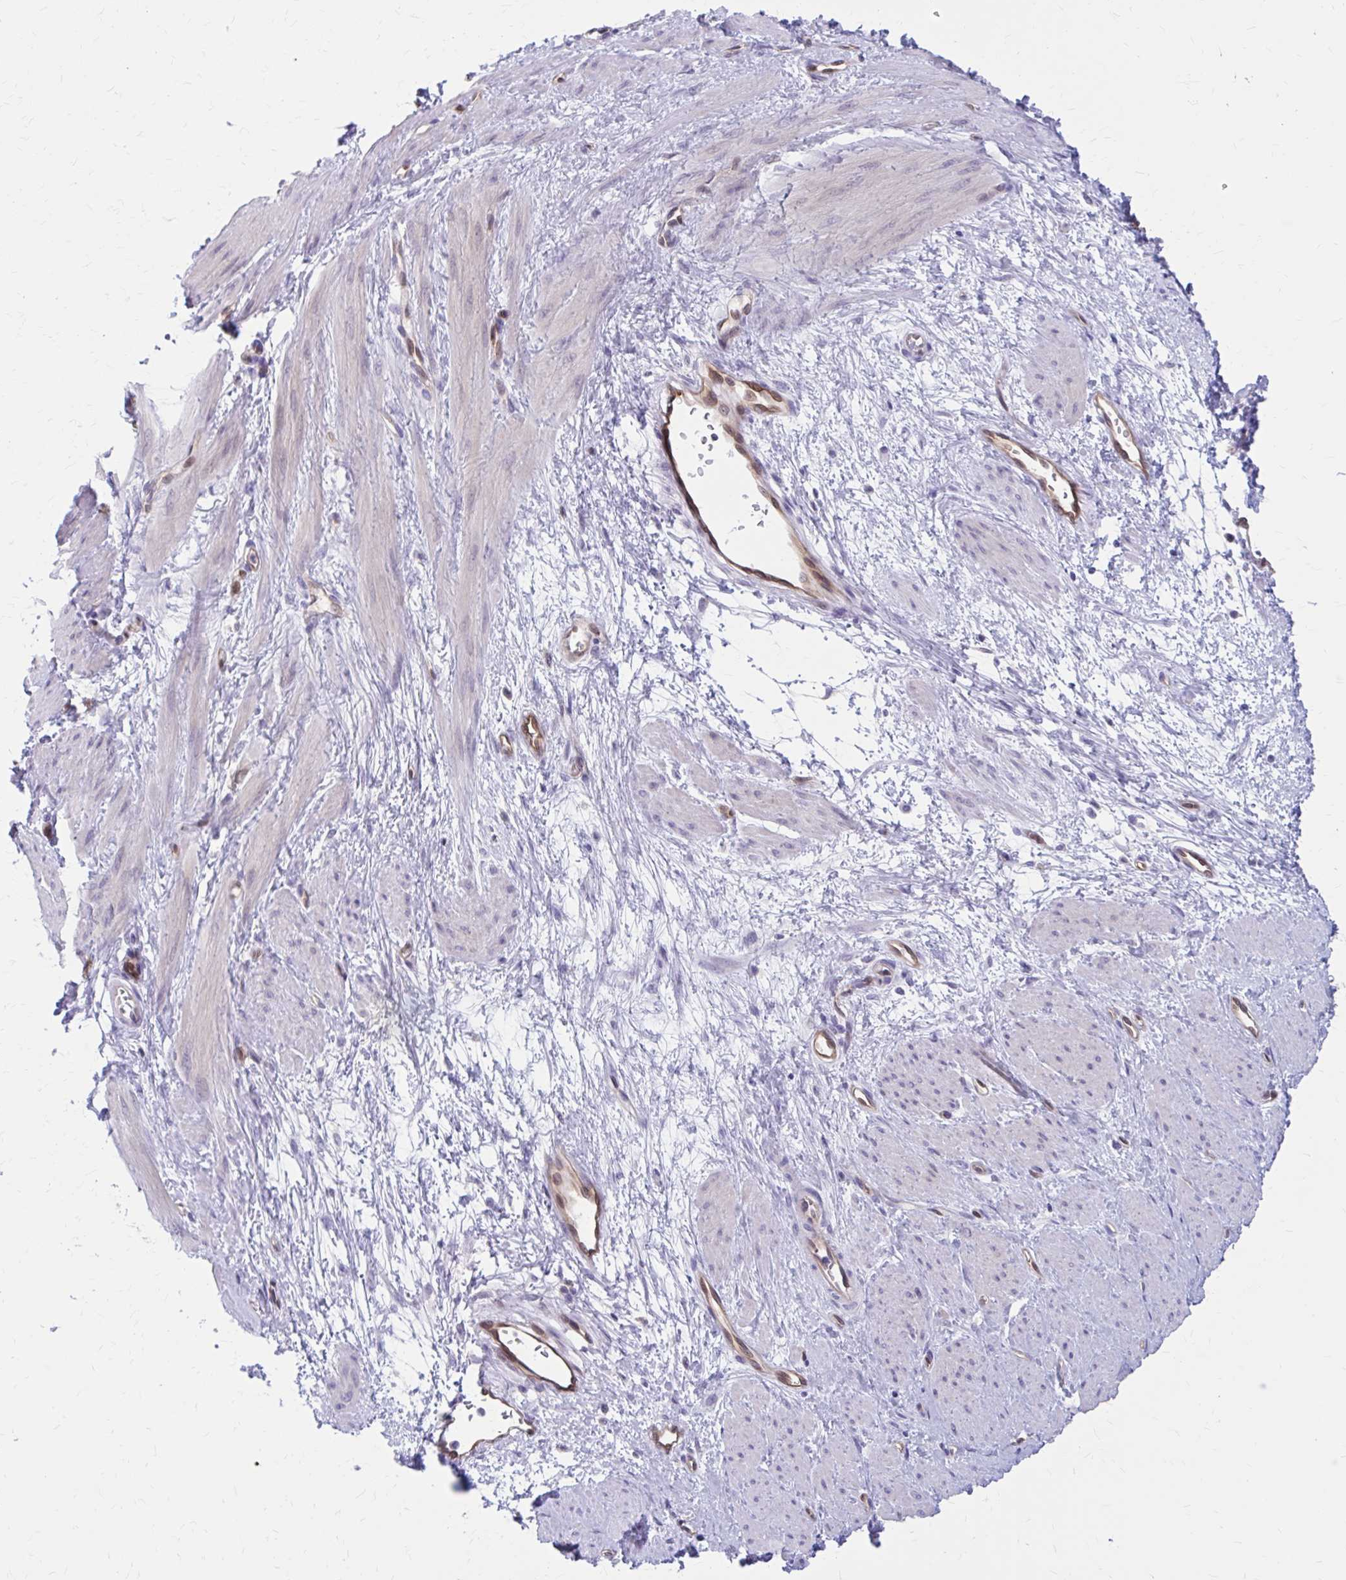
{"staining": {"intensity": "negative", "quantity": "none", "location": "none"}, "tissue": "smooth muscle", "cell_type": "Smooth muscle cells", "image_type": "normal", "snomed": [{"axis": "morphology", "description": "Normal tissue, NOS"}, {"axis": "topography", "description": "Smooth muscle"}, {"axis": "topography", "description": "Uterus"}], "caption": "Immunohistochemistry photomicrograph of normal smooth muscle: human smooth muscle stained with DAB demonstrates no significant protein expression in smooth muscle cells. (Stains: DAB immunohistochemistry (IHC) with hematoxylin counter stain, Microscopy: brightfield microscopy at high magnification).", "gene": "CLIC2", "patient": {"sex": "female", "age": 39}}